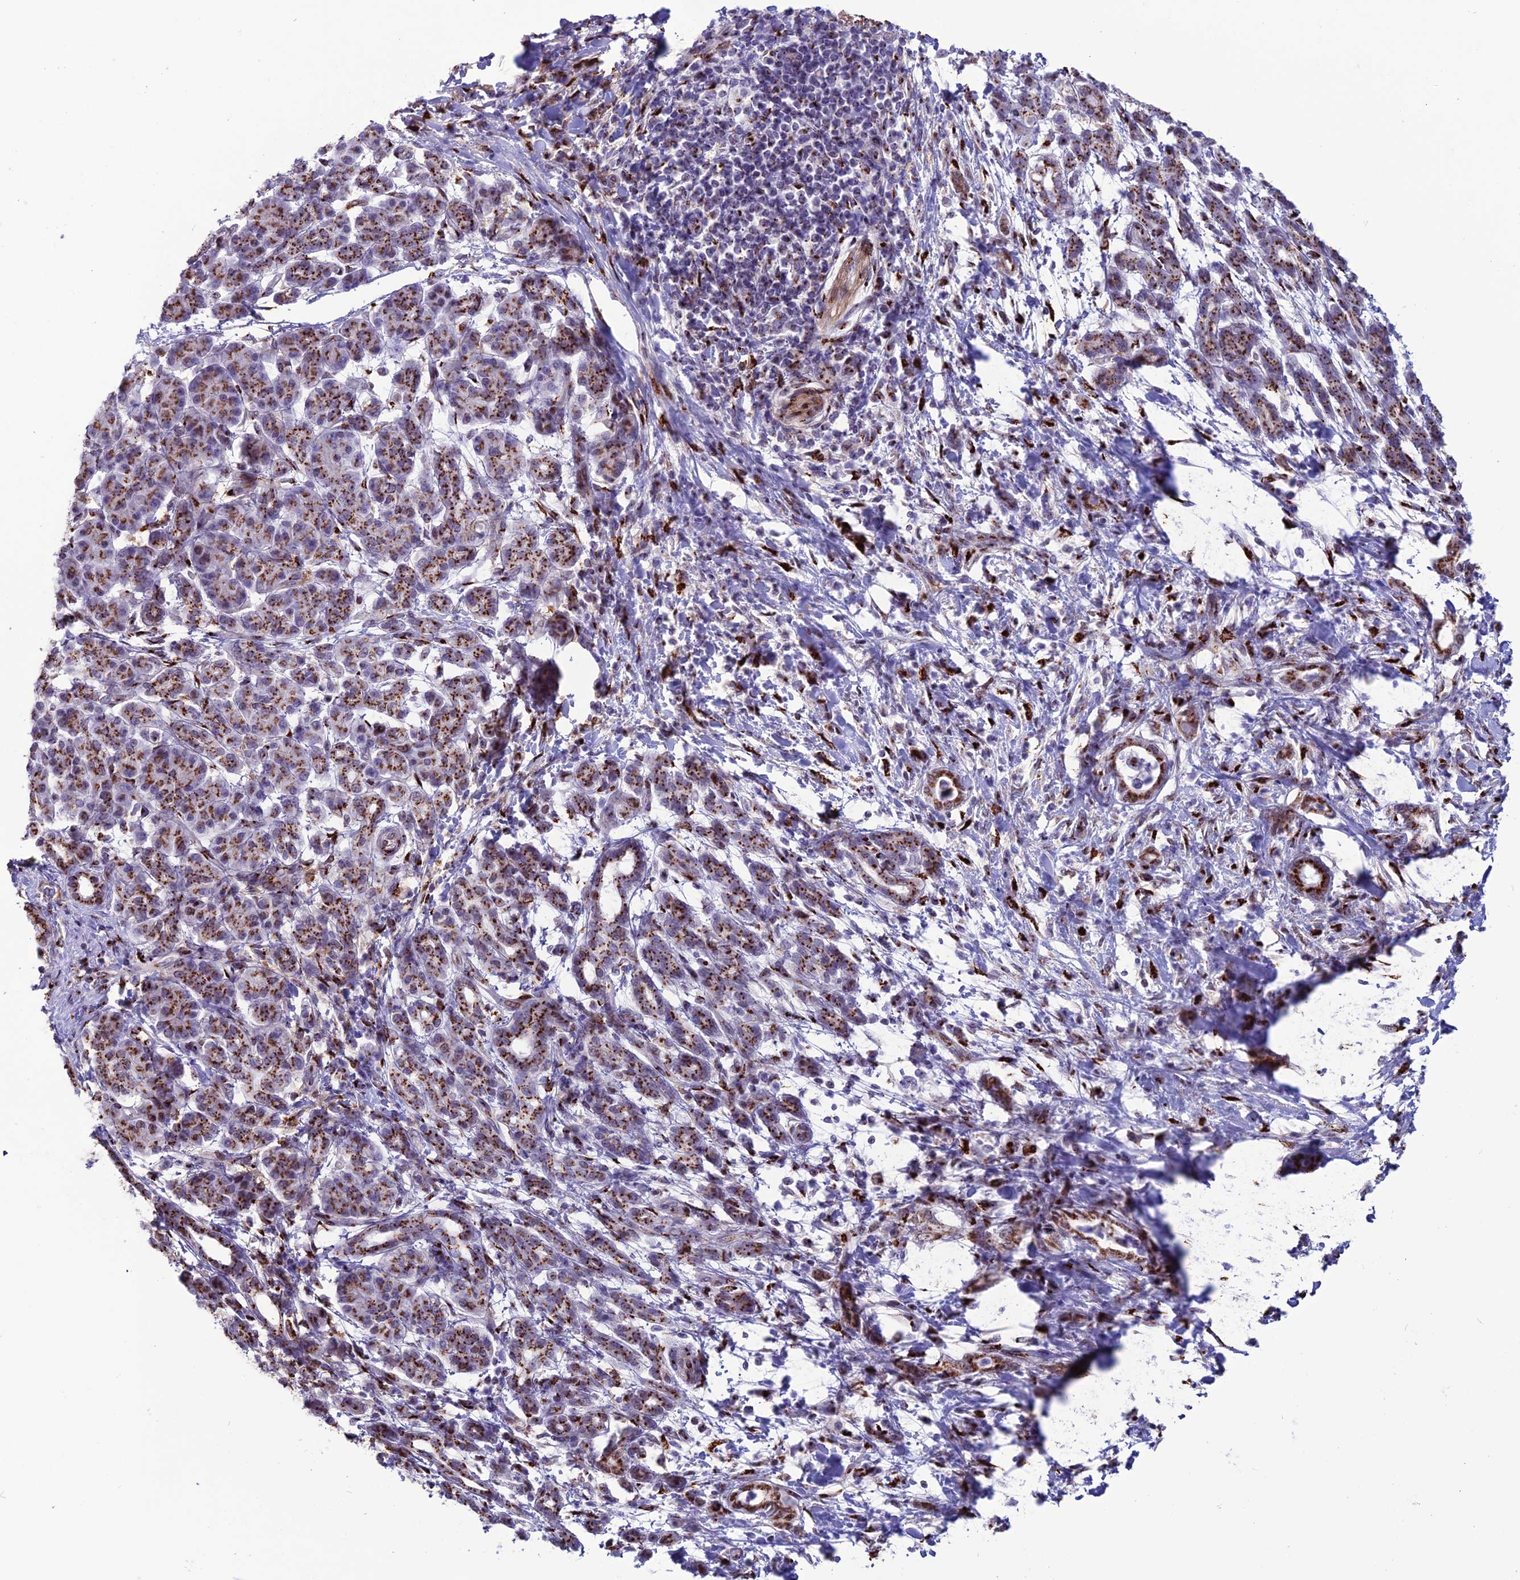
{"staining": {"intensity": "strong", "quantity": ">75%", "location": "cytoplasmic/membranous"}, "tissue": "pancreatic cancer", "cell_type": "Tumor cells", "image_type": "cancer", "snomed": [{"axis": "morphology", "description": "Normal tissue, NOS"}, {"axis": "morphology", "description": "Adenocarcinoma, NOS"}, {"axis": "topography", "description": "Pancreas"}], "caption": "Immunohistochemical staining of human pancreatic cancer exhibits high levels of strong cytoplasmic/membranous protein positivity in approximately >75% of tumor cells. The staining was performed using DAB (3,3'-diaminobenzidine), with brown indicating positive protein expression. Nuclei are stained blue with hematoxylin.", "gene": "PLEKHA4", "patient": {"sex": "female", "age": 55}}